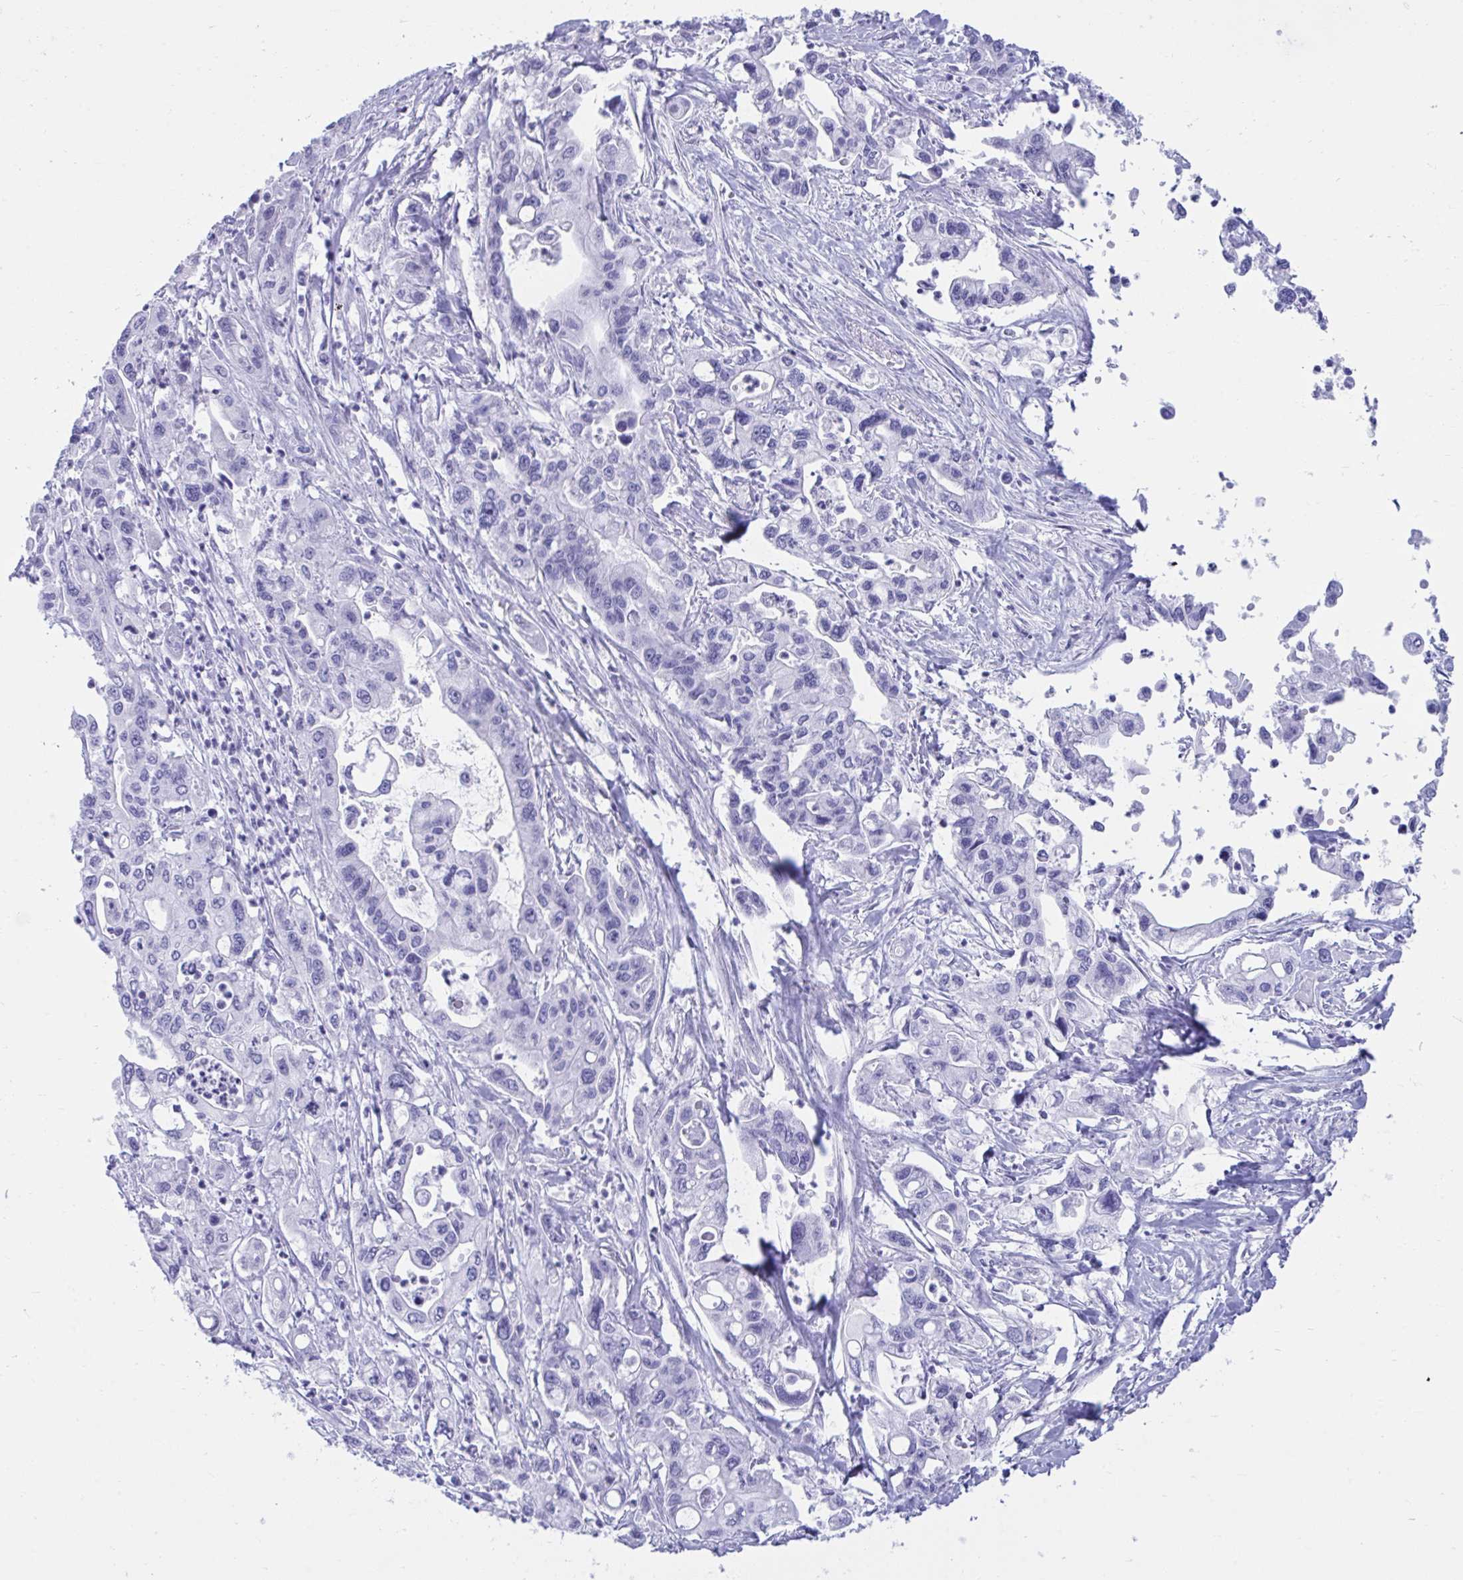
{"staining": {"intensity": "negative", "quantity": "none", "location": "none"}, "tissue": "pancreatic cancer", "cell_type": "Tumor cells", "image_type": "cancer", "snomed": [{"axis": "morphology", "description": "Adenocarcinoma, NOS"}, {"axis": "topography", "description": "Pancreas"}], "caption": "Pancreatic adenocarcinoma was stained to show a protein in brown. There is no significant expression in tumor cells.", "gene": "SHISA8", "patient": {"sex": "male", "age": 62}}